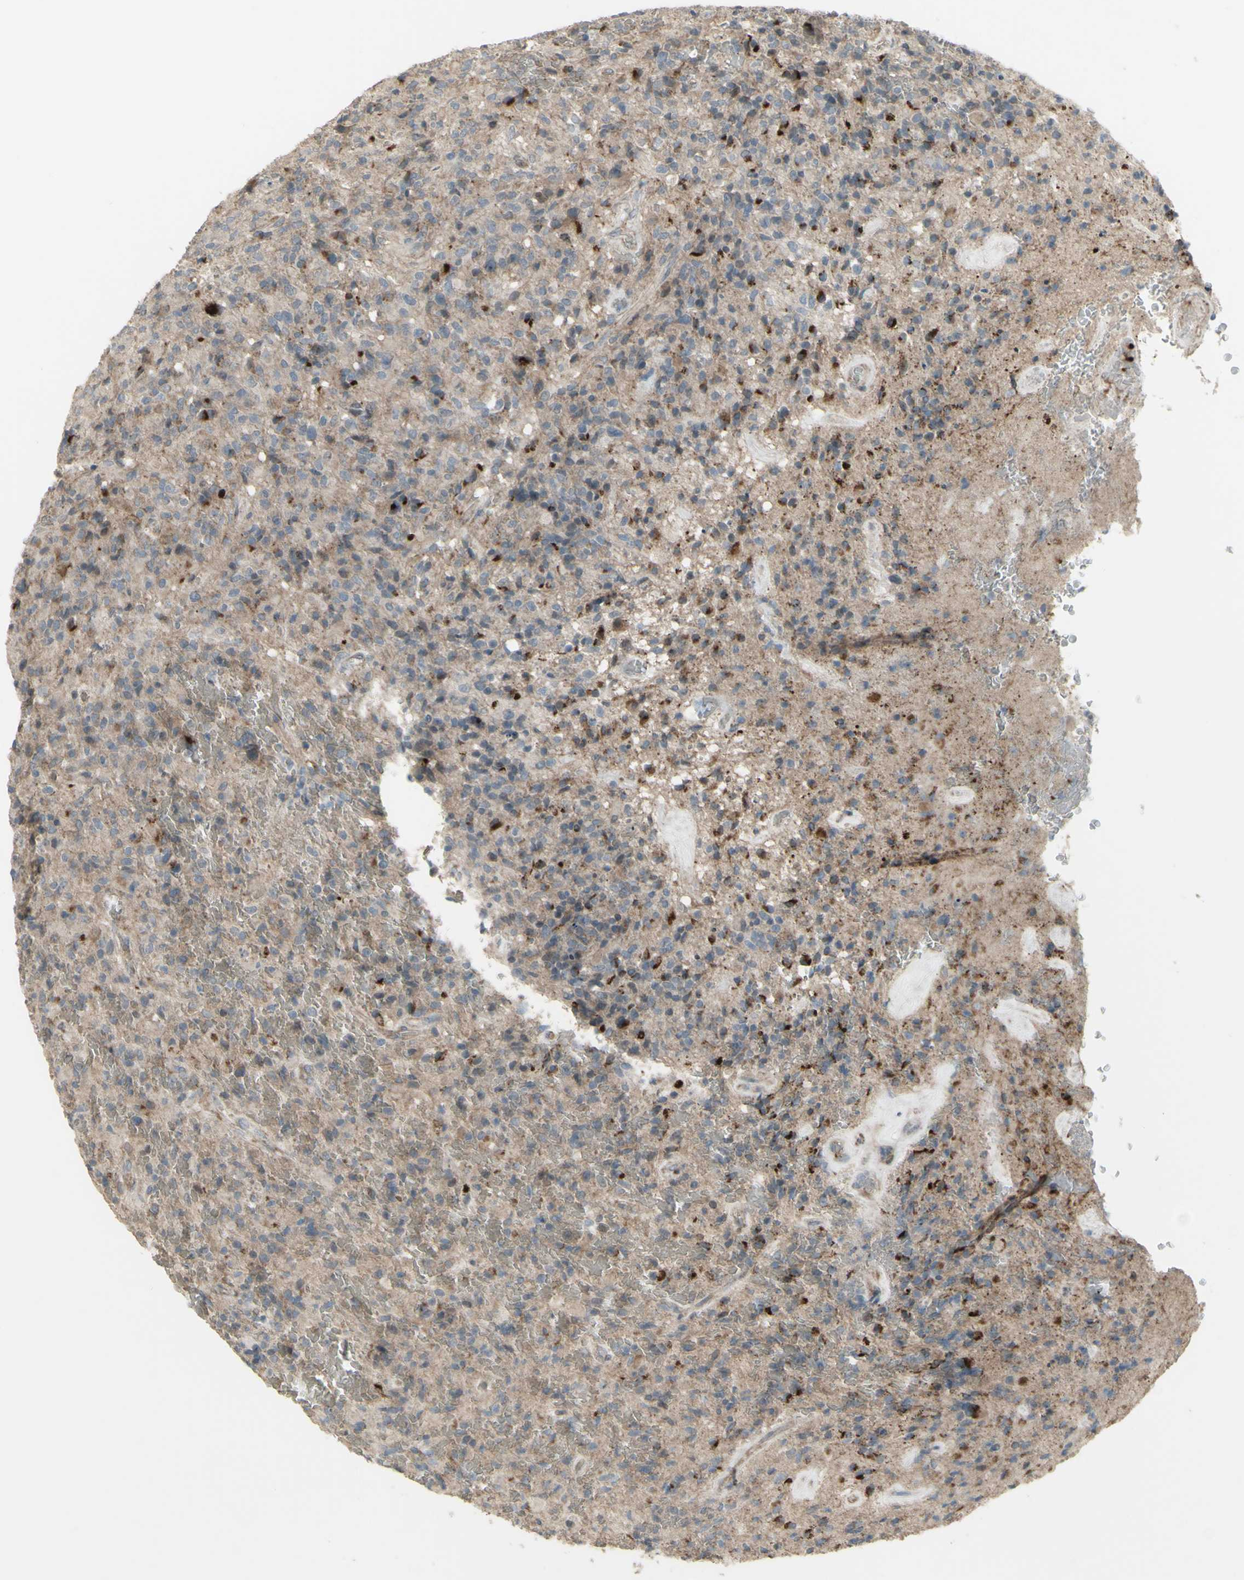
{"staining": {"intensity": "strong", "quantity": "25%-75%", "location": "cytoplasmic/membranous"}, "tissue": "glioma", "cell_type": "Tumor cells", "image_type": "cancer", "snomed": [{"axis": "morphology", "description": "Glioma, malignant, High grade"}, {"axis": "topography", "description": "Brain"}], "caption": "The histopathology image displays immunohistochemical staining of malignant high-grade glioma. There is strong cytoplasmic/membranous expression is identified in about 25%-75% of tumor cells.", "gene": "GRAMD1B", "patient": {"sex": "male", "age": 71}}